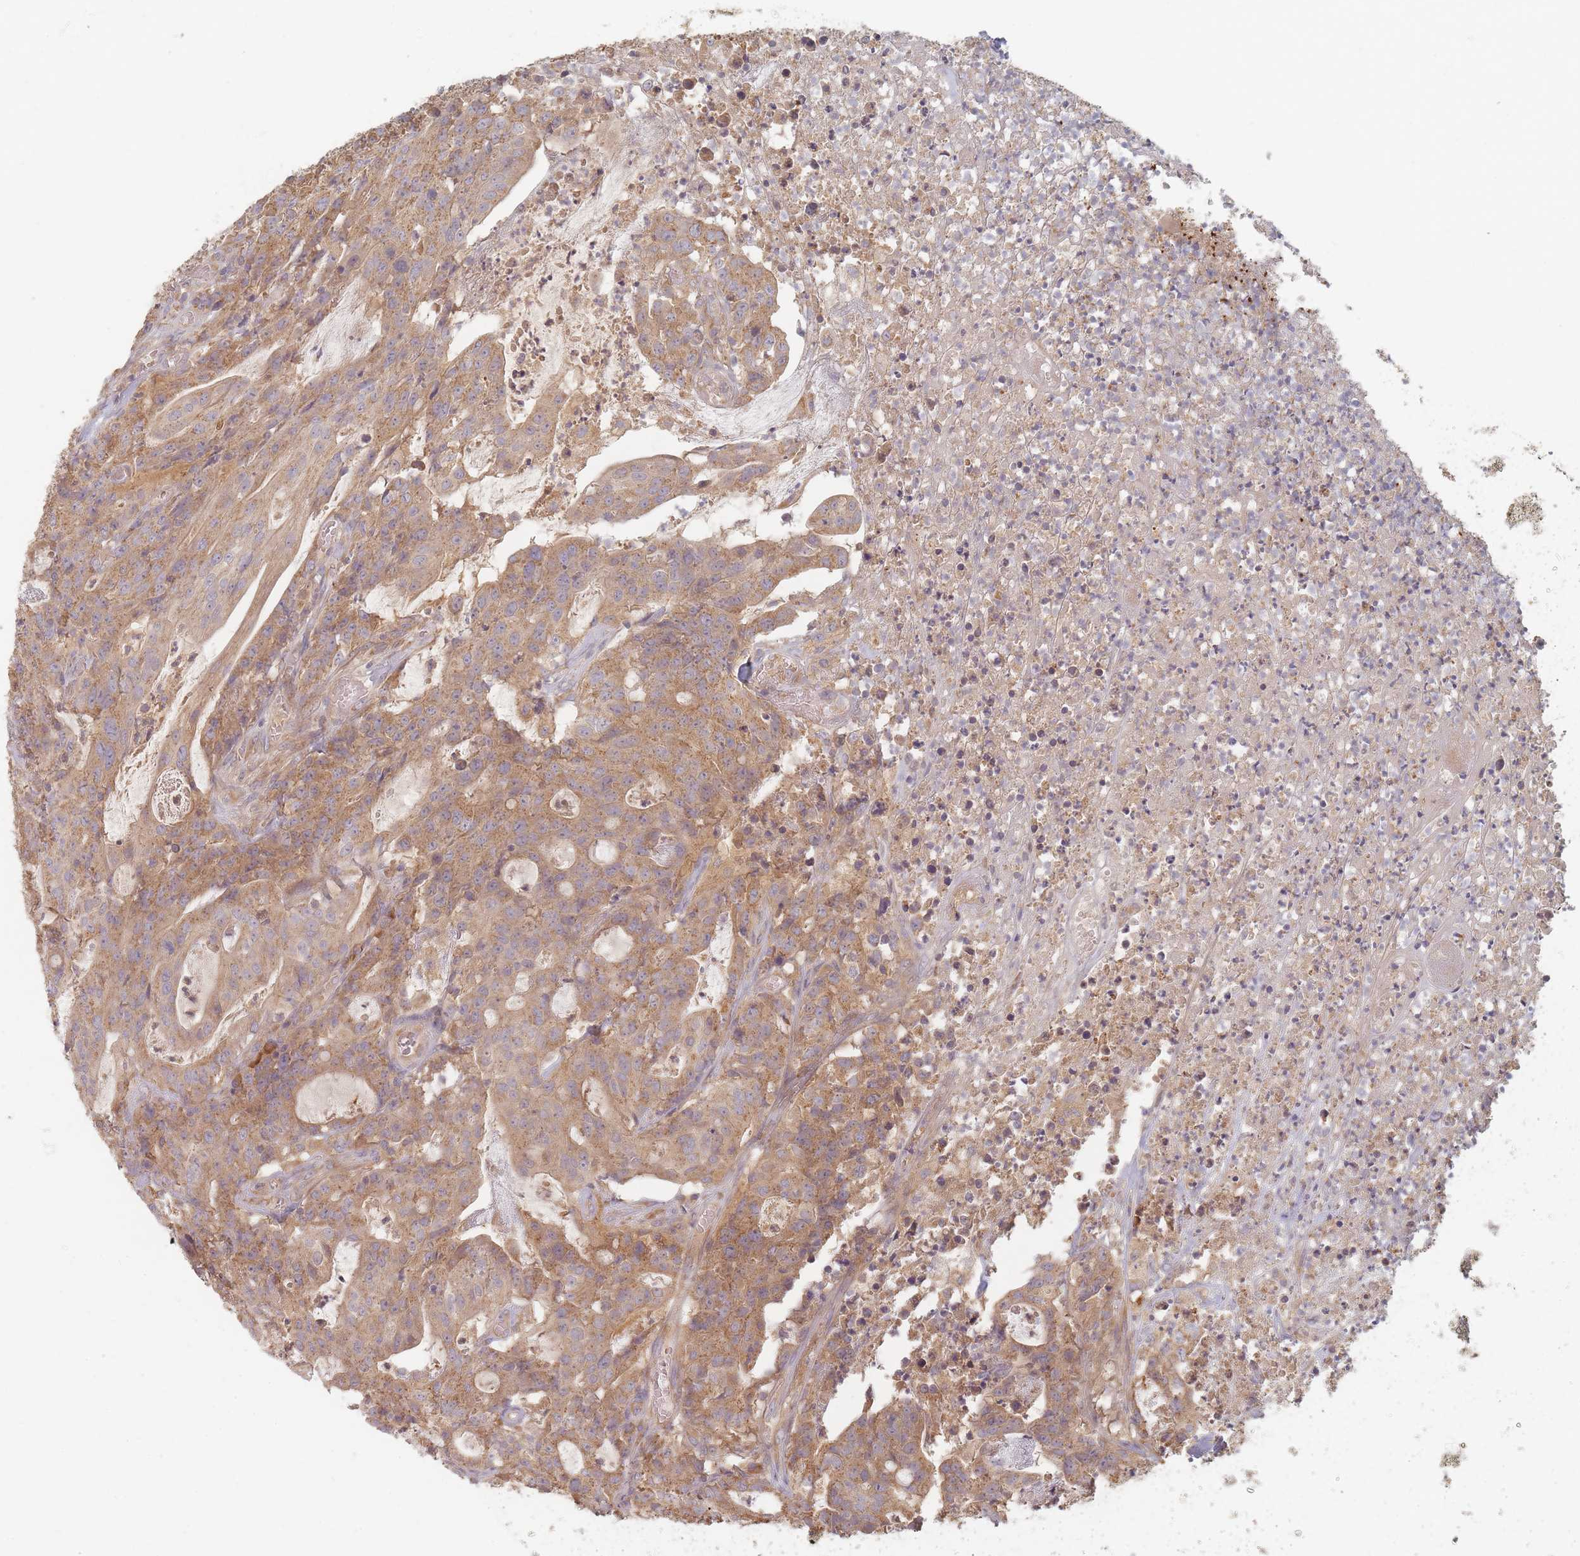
{"staining": {"intensity": "moderate", "quantity": ">75%", "location": "cytoplasmic/membranous"}, "tissue": "colorectal cancer", "cell_type": "Tumor cells", "image_type": "cancer", "snomed": [{"axis": "morphology", "description": "Adenocarcinoma, NOS"}, {"axis": "topography", "description": "Colon"}], "caption": "Brown immunohistochemical staining in colorectal cancer displays moderate cytoplasmic/membranous staining in about >75% of tumor cells. The staining was performed using DAB to visualize the protein expression in brown, while the nuclei were stained in blue with hematoxylin (Magnification: 20x).", "gene": "SLC35F3", "patient": {"sex": "male", "age": 83}}